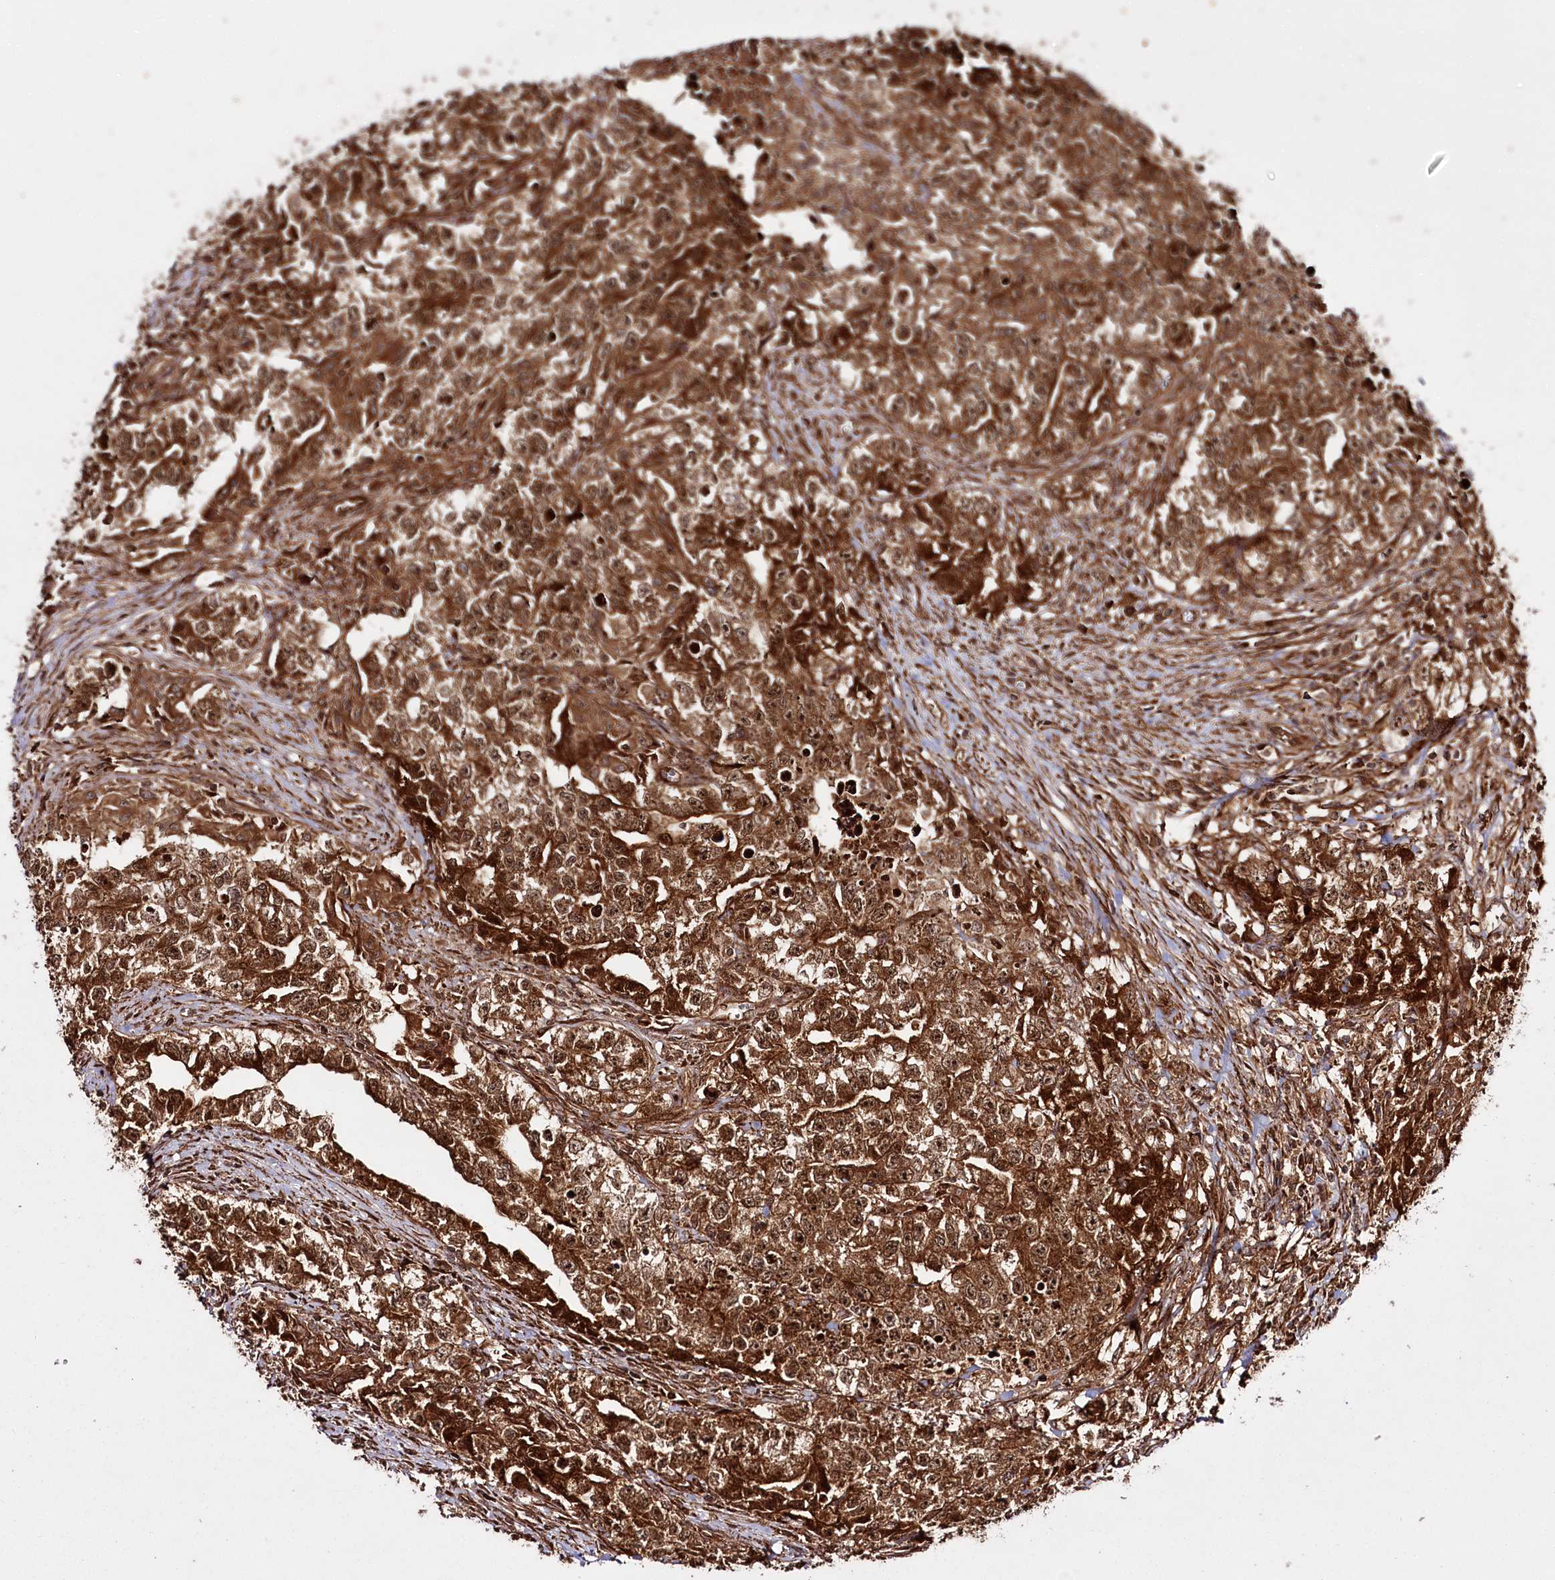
{"staining": {"intensity": "strong", "quantity": ">75%", "location": "cytoplasmic/membranous,nuclear"}, "tissue": "testis cancer", "cell_type": "Tumor cells", "image_type": "cancer", "snomed": [{"axis": "morphology", "description": "Seminoma, NOS"}, {"axis": "morphology", "description": "Carcinoma, Embryonal, NOS"}, {"axis": "topography", "description": "Testis"}], "caption": "High-power microscopy captured an IHC image of embryonal carcinoma (testis), revealing strong cytoplasmic/membranous and nuclear expression in approximately >75% of tumor cells.", "gene": "REXO2", "patient": {"sex": "male", "age": 43}}